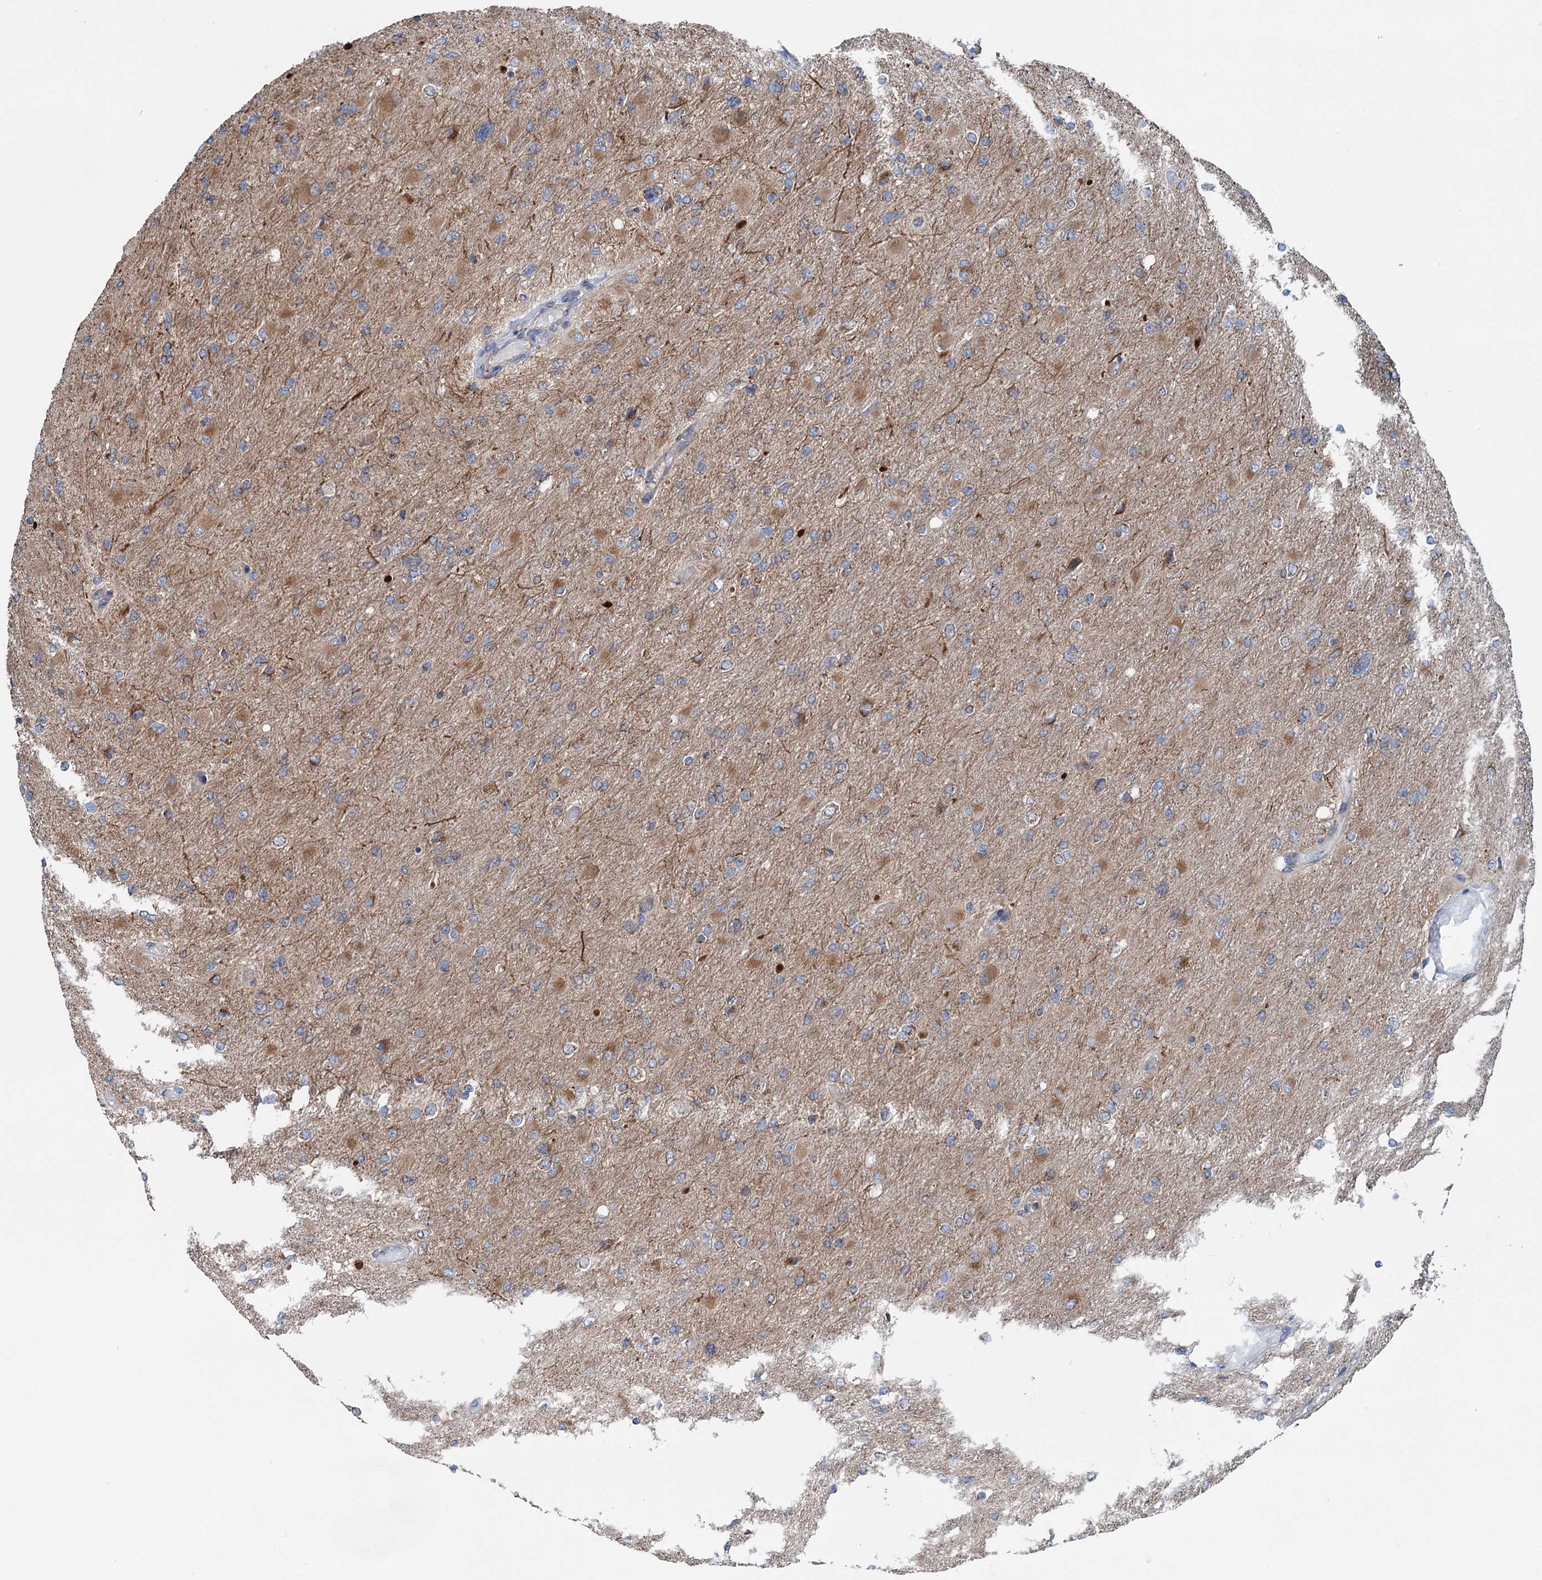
{"staining": {"intensity": "weak", "quantity": "25%-75%", "location": "cytoplasmic/membranous"}, "tissue": "glioma", "cell_type": "Tumor cells", "image_type": "cancer", "snomed": [{"axis": "morphology", "description": "Glioma, malignant, High grade"}, {"axis": "topography", "description": "Cerebral cortex"}], "caption": "A photomicrograph of high-grade glioma (malignant) stained for a protein reveals weak cytoplasmic/membranous brown staining in tumor cells. Nuclei are stained in blue.", "gene": "CALCOCO1", "patient": {"sex": "female", "age": 36}}